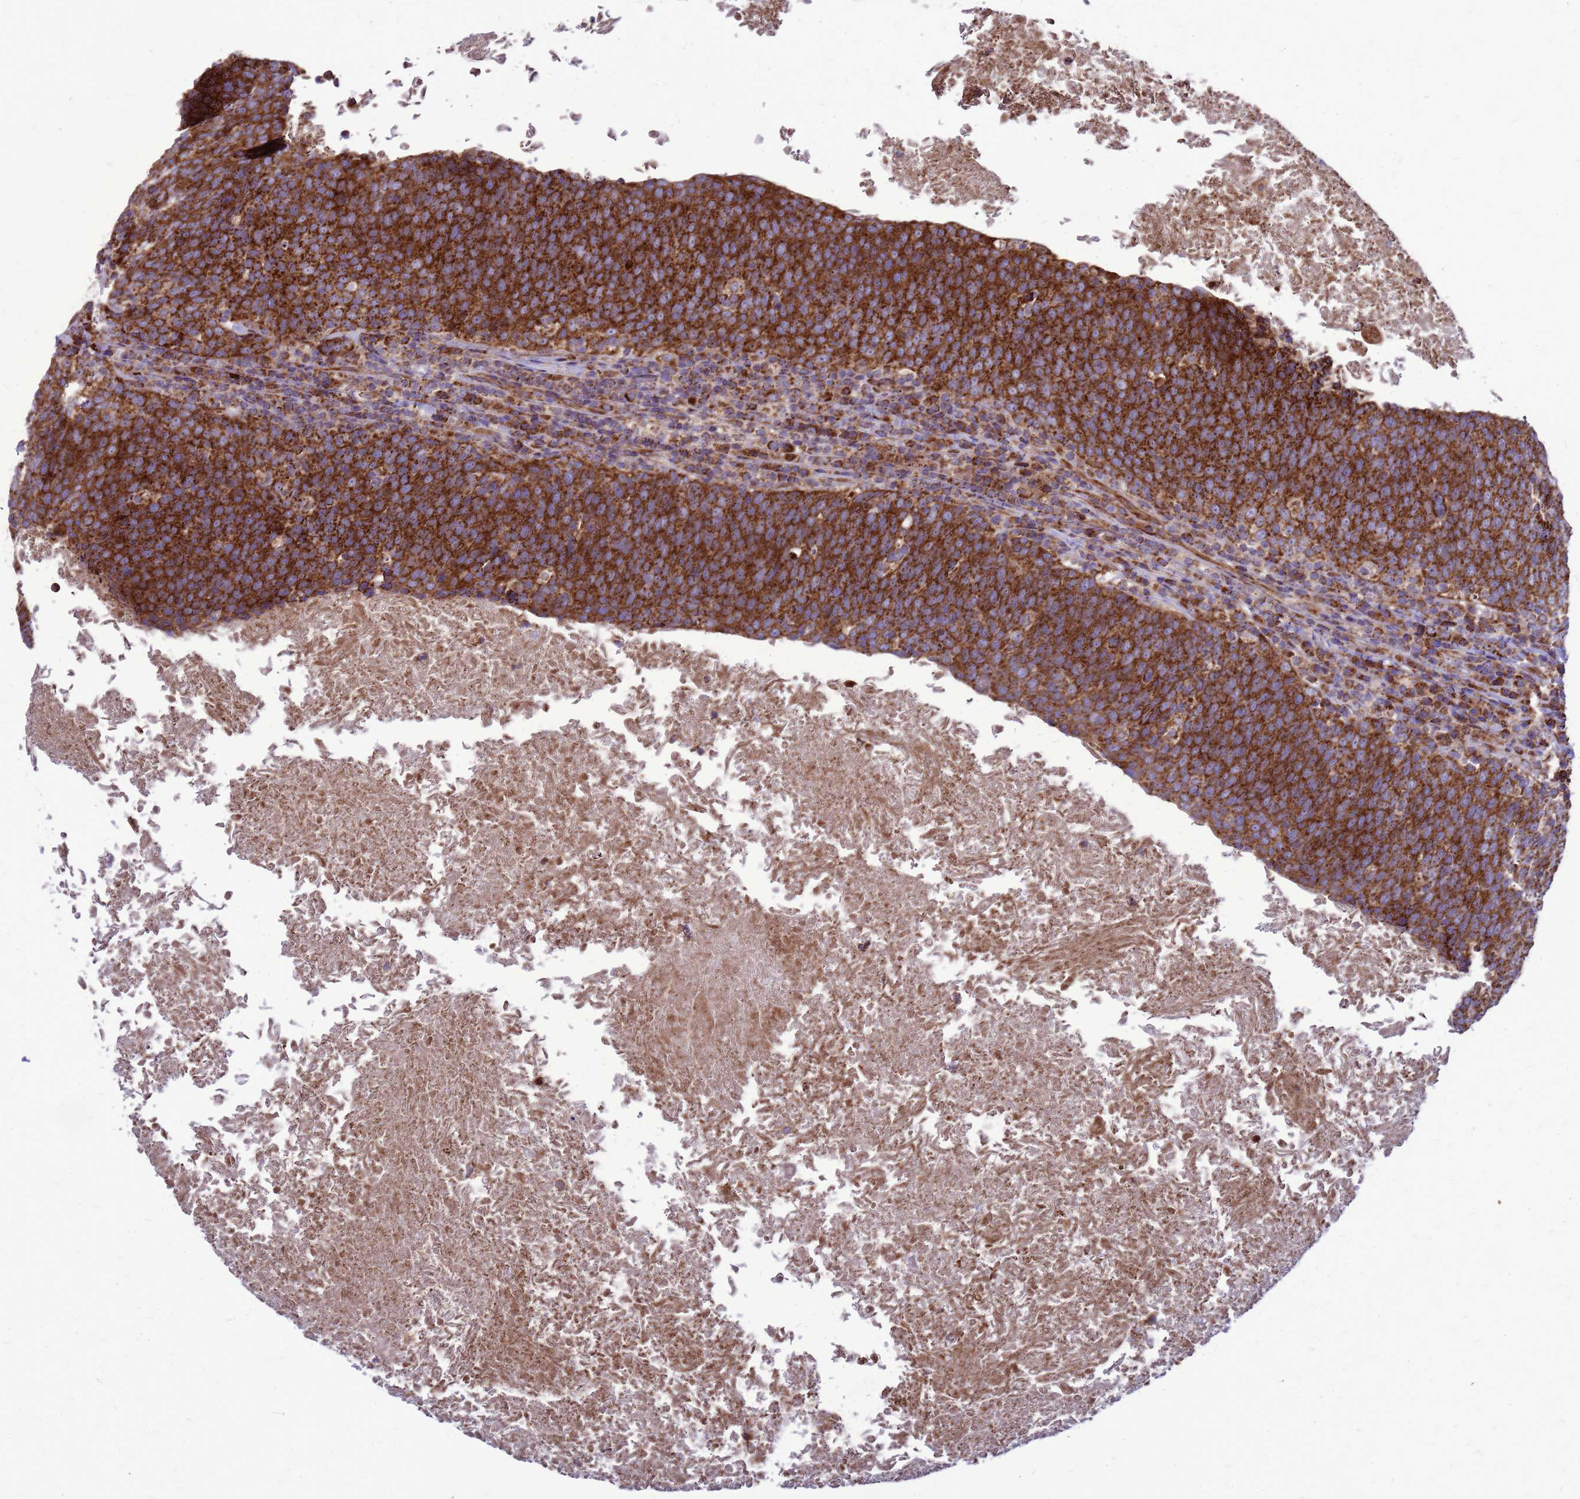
{"staining": {"intensity": "strong", "quantity": ">75%", "location": "cytoplasmic/membranous"}, "tissue": "head and neck cancer", "cell_type": "Tumor cells", "image_type": "cancer", "snomed": [{"axis": "morphology", "description": "Squamous cell carcinoma, NOS"}, {"axis": "morphology", "description": "Squamous cell carcinoma, metastatic, NOS"}, {"axis": "topography", "description": "Lymph node"}, {"axis": "topography", "description": "Head-Neck"}], "caption": "Squamous cell carcinoma (head and neck) tissue shows strong cytoplasmic/membranous staining in about >75% of tumor cells Ihc stains the protein in brown and the nuclei are stained blue.", "gene": "FSTL4", "patient": {"sex": "male", "age": 62}}